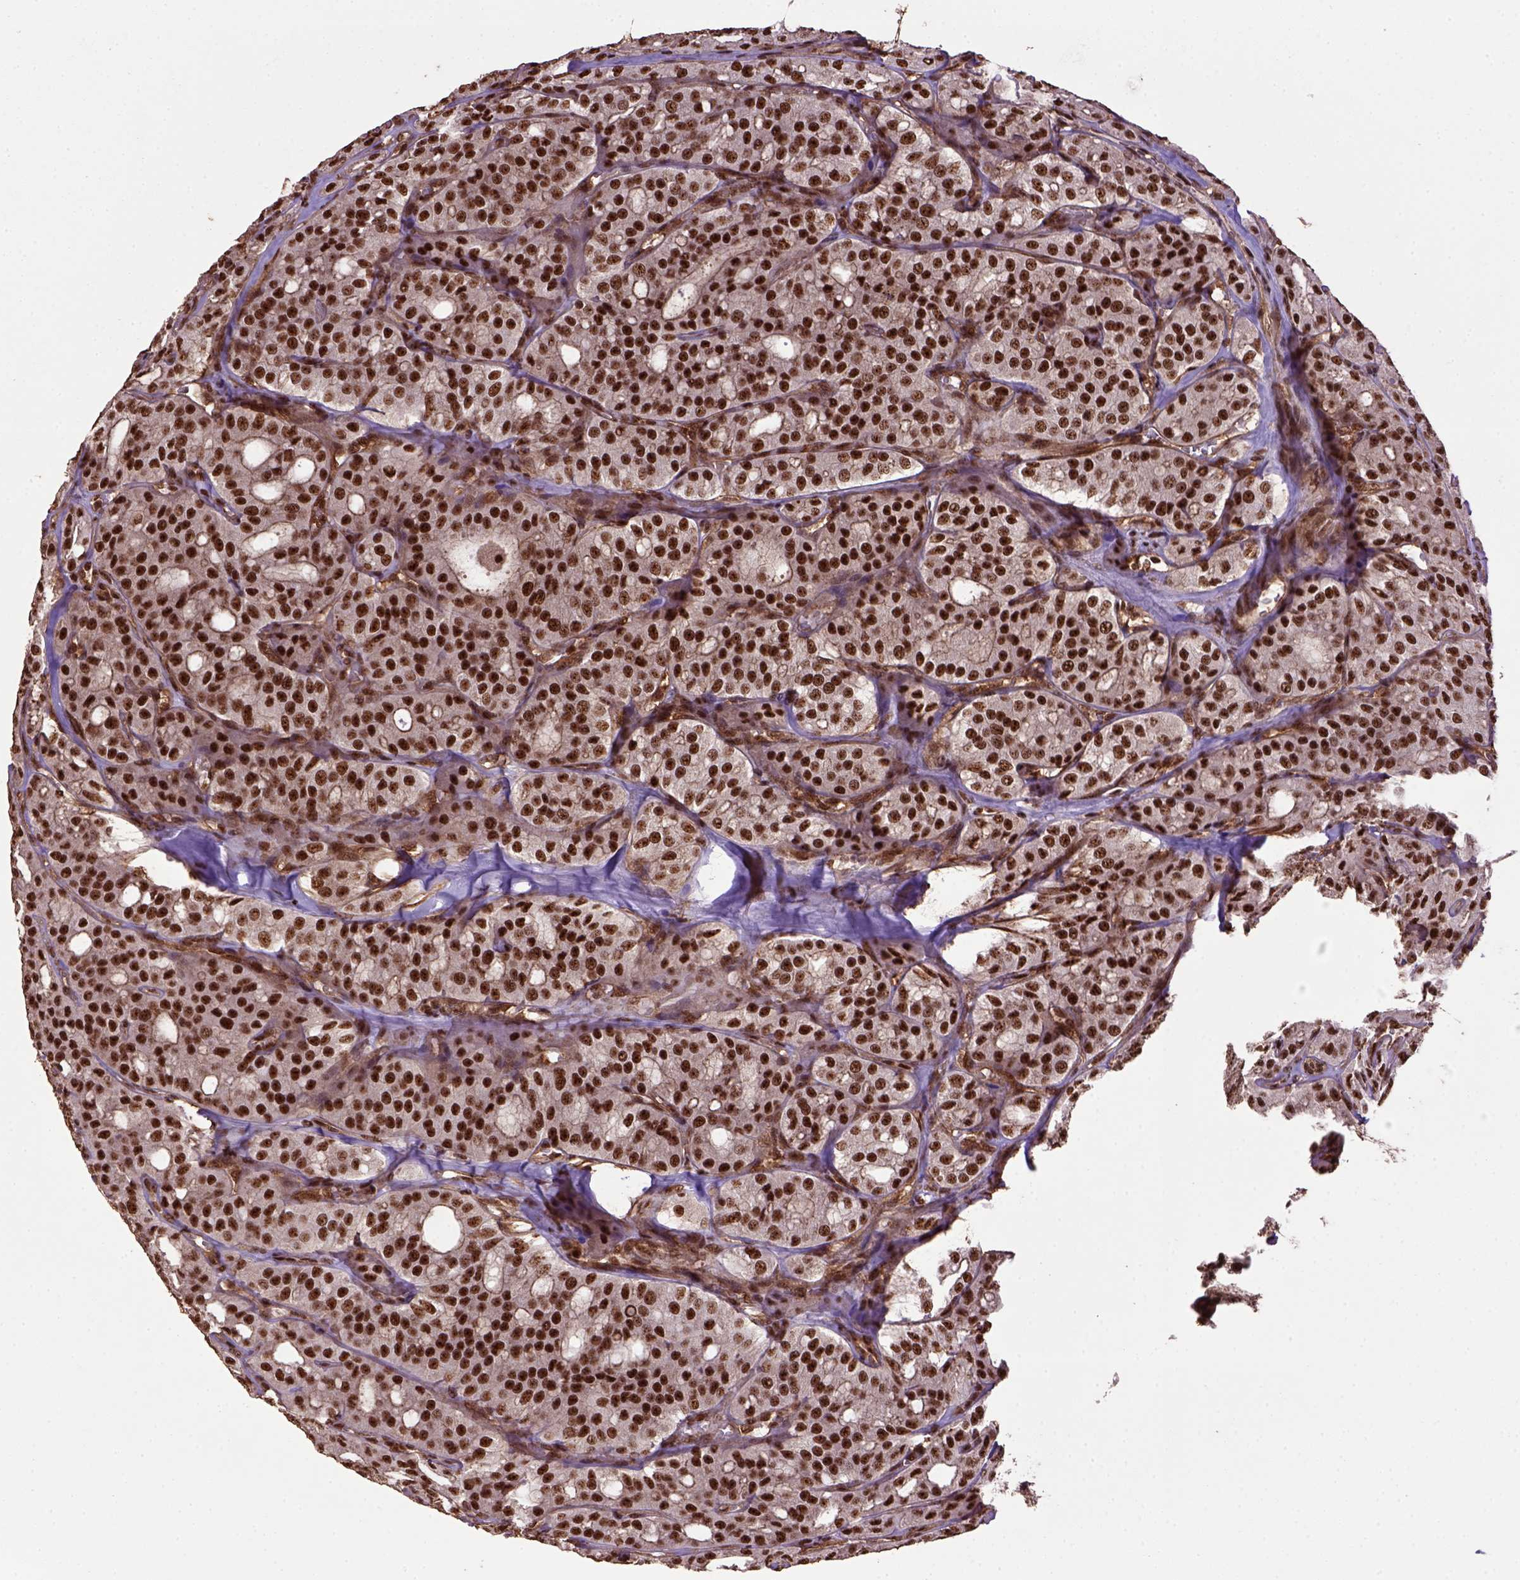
{"staining": {"intensity": "strong", "quantity": ">75%", "location": "nuclear"}, "tissue": "thyroid cancer", "cell_type": "Tumor cells", "image_type": "cancer", "snomed": [{"axis": "morphology", "description": "Follicular adenoma carcinoma, NOS"}, {"axis": "topography", "description": "Thyroid gland"}], "caption": "IHC of human thyroid cancer (follicular adenoma carcinoma) demonstrates high levels of strong nuclear expression in approximately >75% of tumor cells.", "gene": "PPIG", "patient": {"sex": "male", "age": 75}}